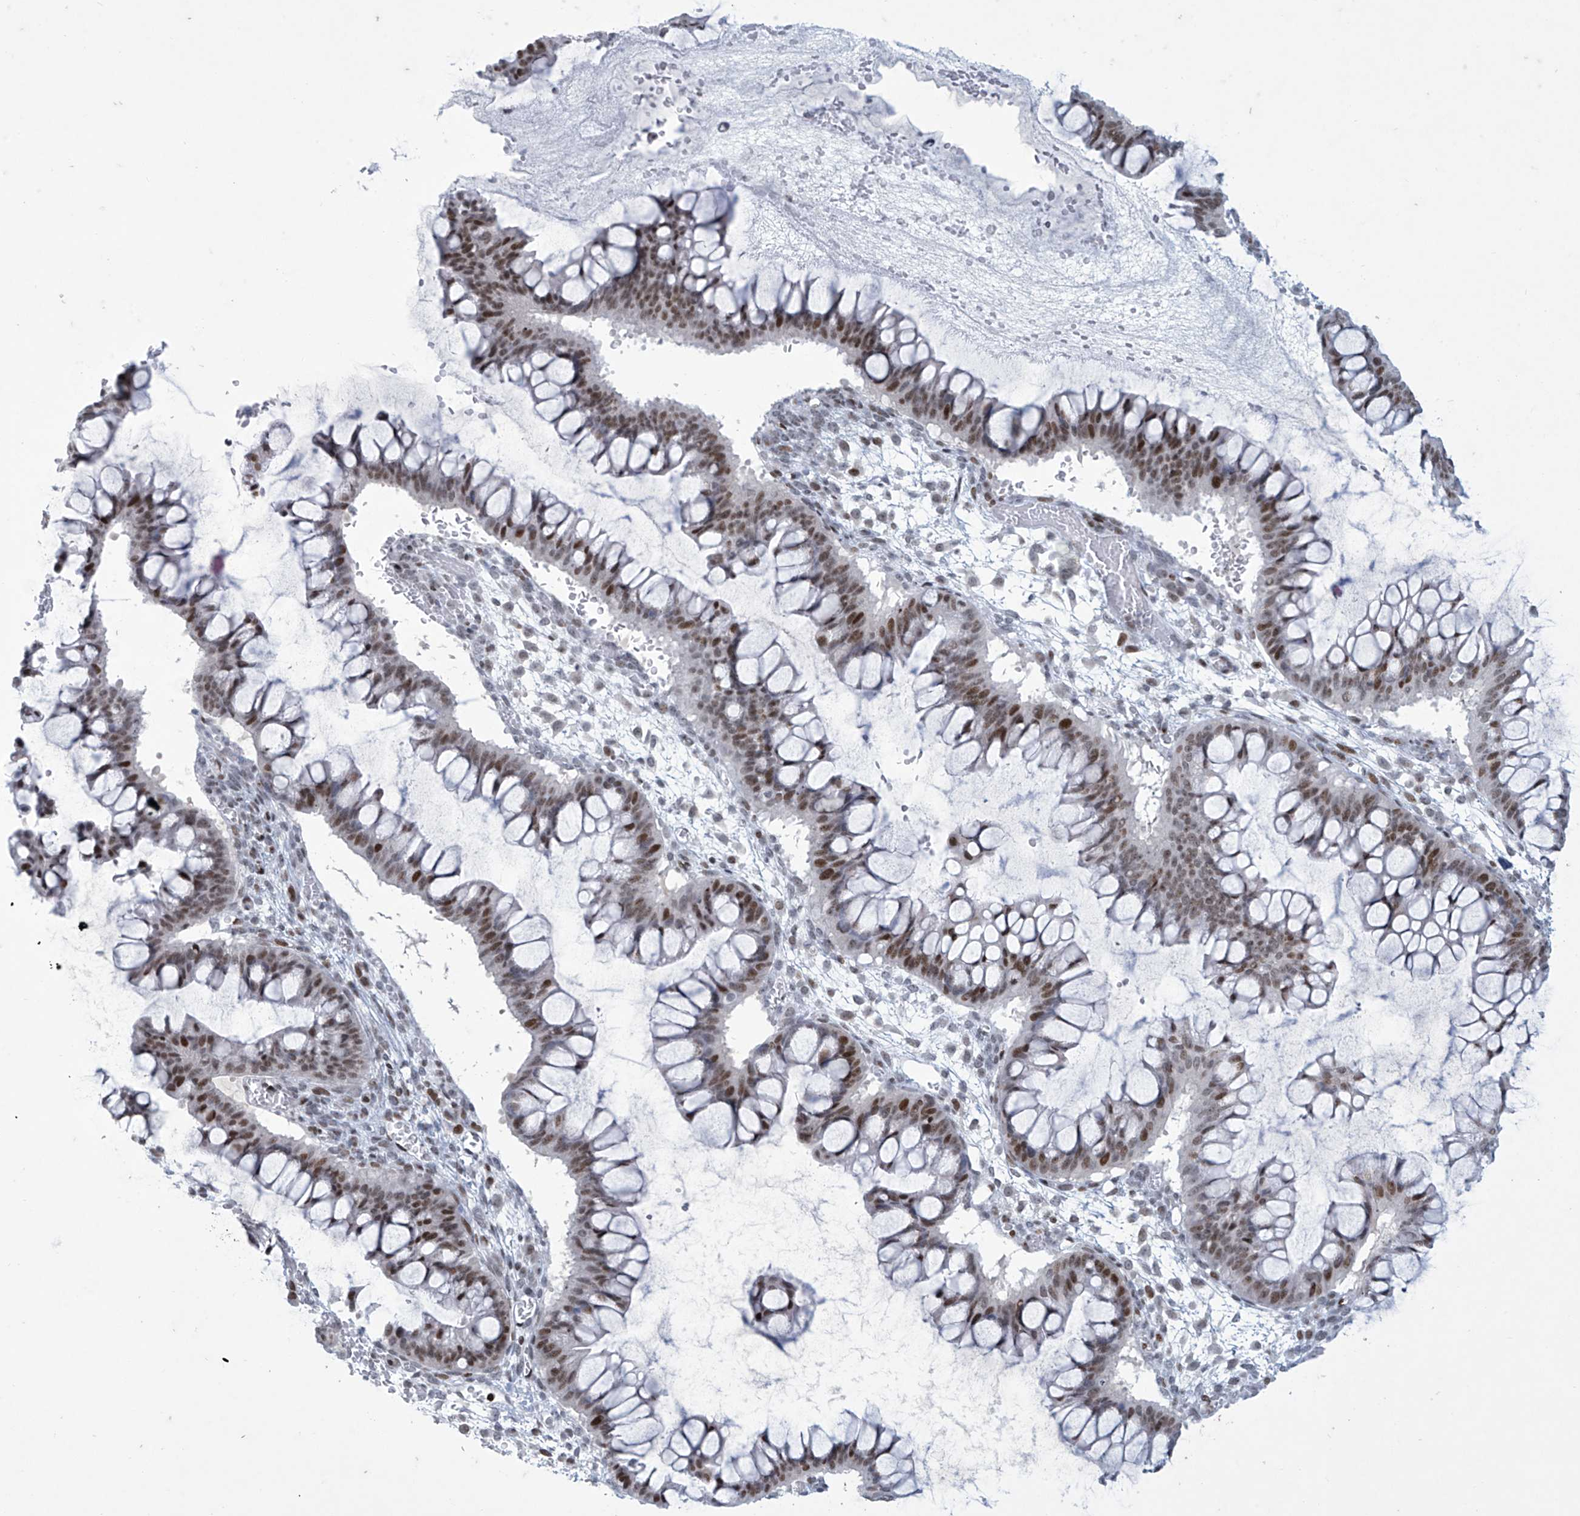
{"staining": {"intensity": "moderate", "quantity": "<25%", "location": "nuclear"}, "tissue": "ovarian cancer", "cell_type": "Tumor cells", "image_type": "cancer", "snomed": [{"axis": "morphology", "description": "Cystadenocarcinoma, mucinous, NOS"}, {"axis": "topography", "description": "Ovary"}], "caption": "Brown immunohistochemical staining in human ovarian cancer (mucinous cystadenocarcinoma) displays moderate nuclear positivity in approximately <25% of tumor cells.", "gene": "RFX7", "patient": {"sex": "female", "age": 73}}